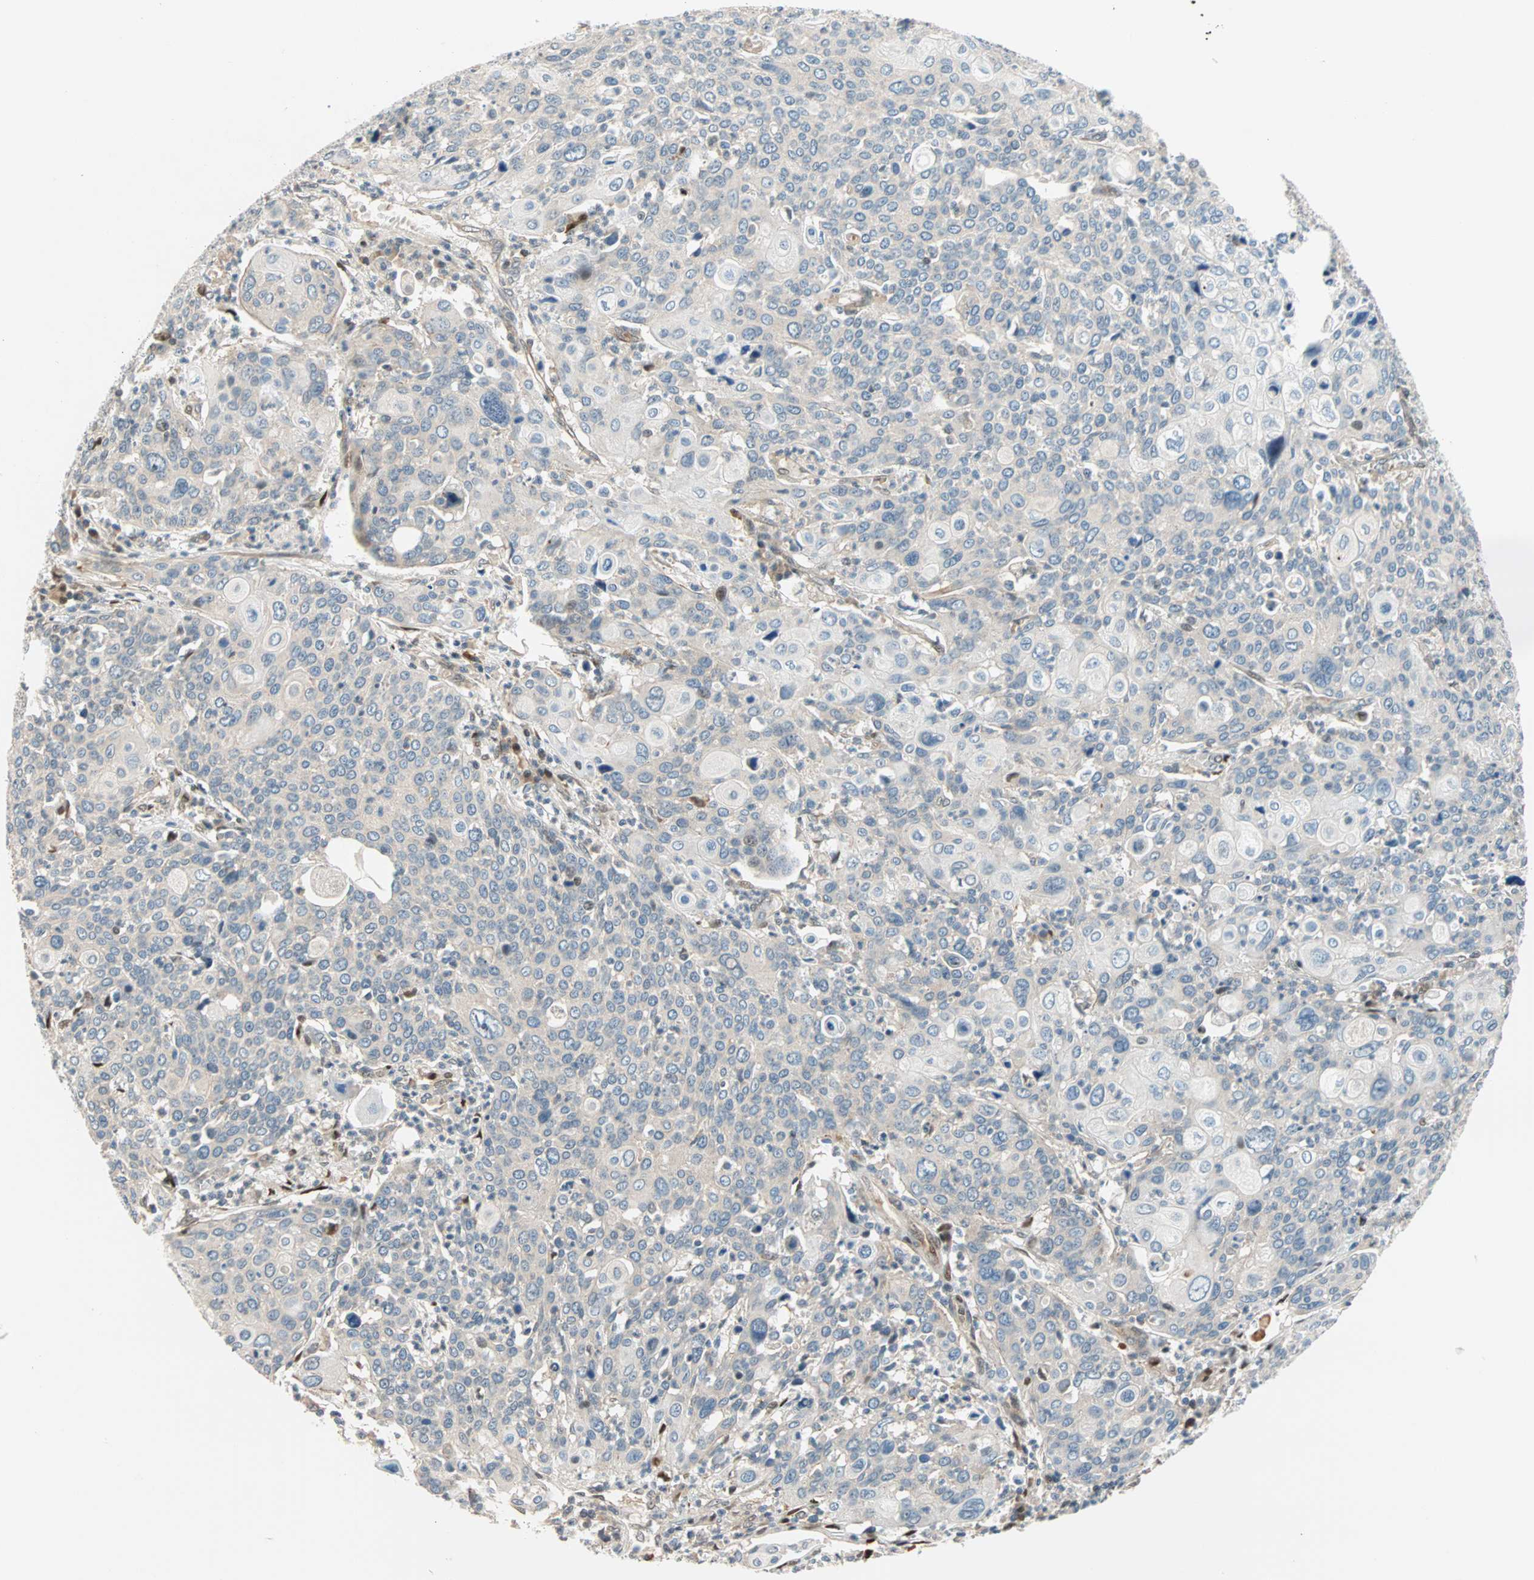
{"staining": {"intensity": "weak", "quantity": "25%-75%", "location": "cytoplasmic/membranous"}, "tissue": "cervical cancer", "cell_type": "Tumor cells", "image_type": "cancer", "snomed": [{"axis": "morphology", "description": "Squamous cell carcinoma, NOS"}, {"axis": "topography", "description": "Cervix"}], "caption": "This micrograph reveals immunohistochemistry (IHC) staining of human cervical cancer, with low weak cytoplasmic/membranous expression in about 25%-75% of tumor cells.", "gene": "HECW1", "patient": {"sex": "female", "age": 40}}